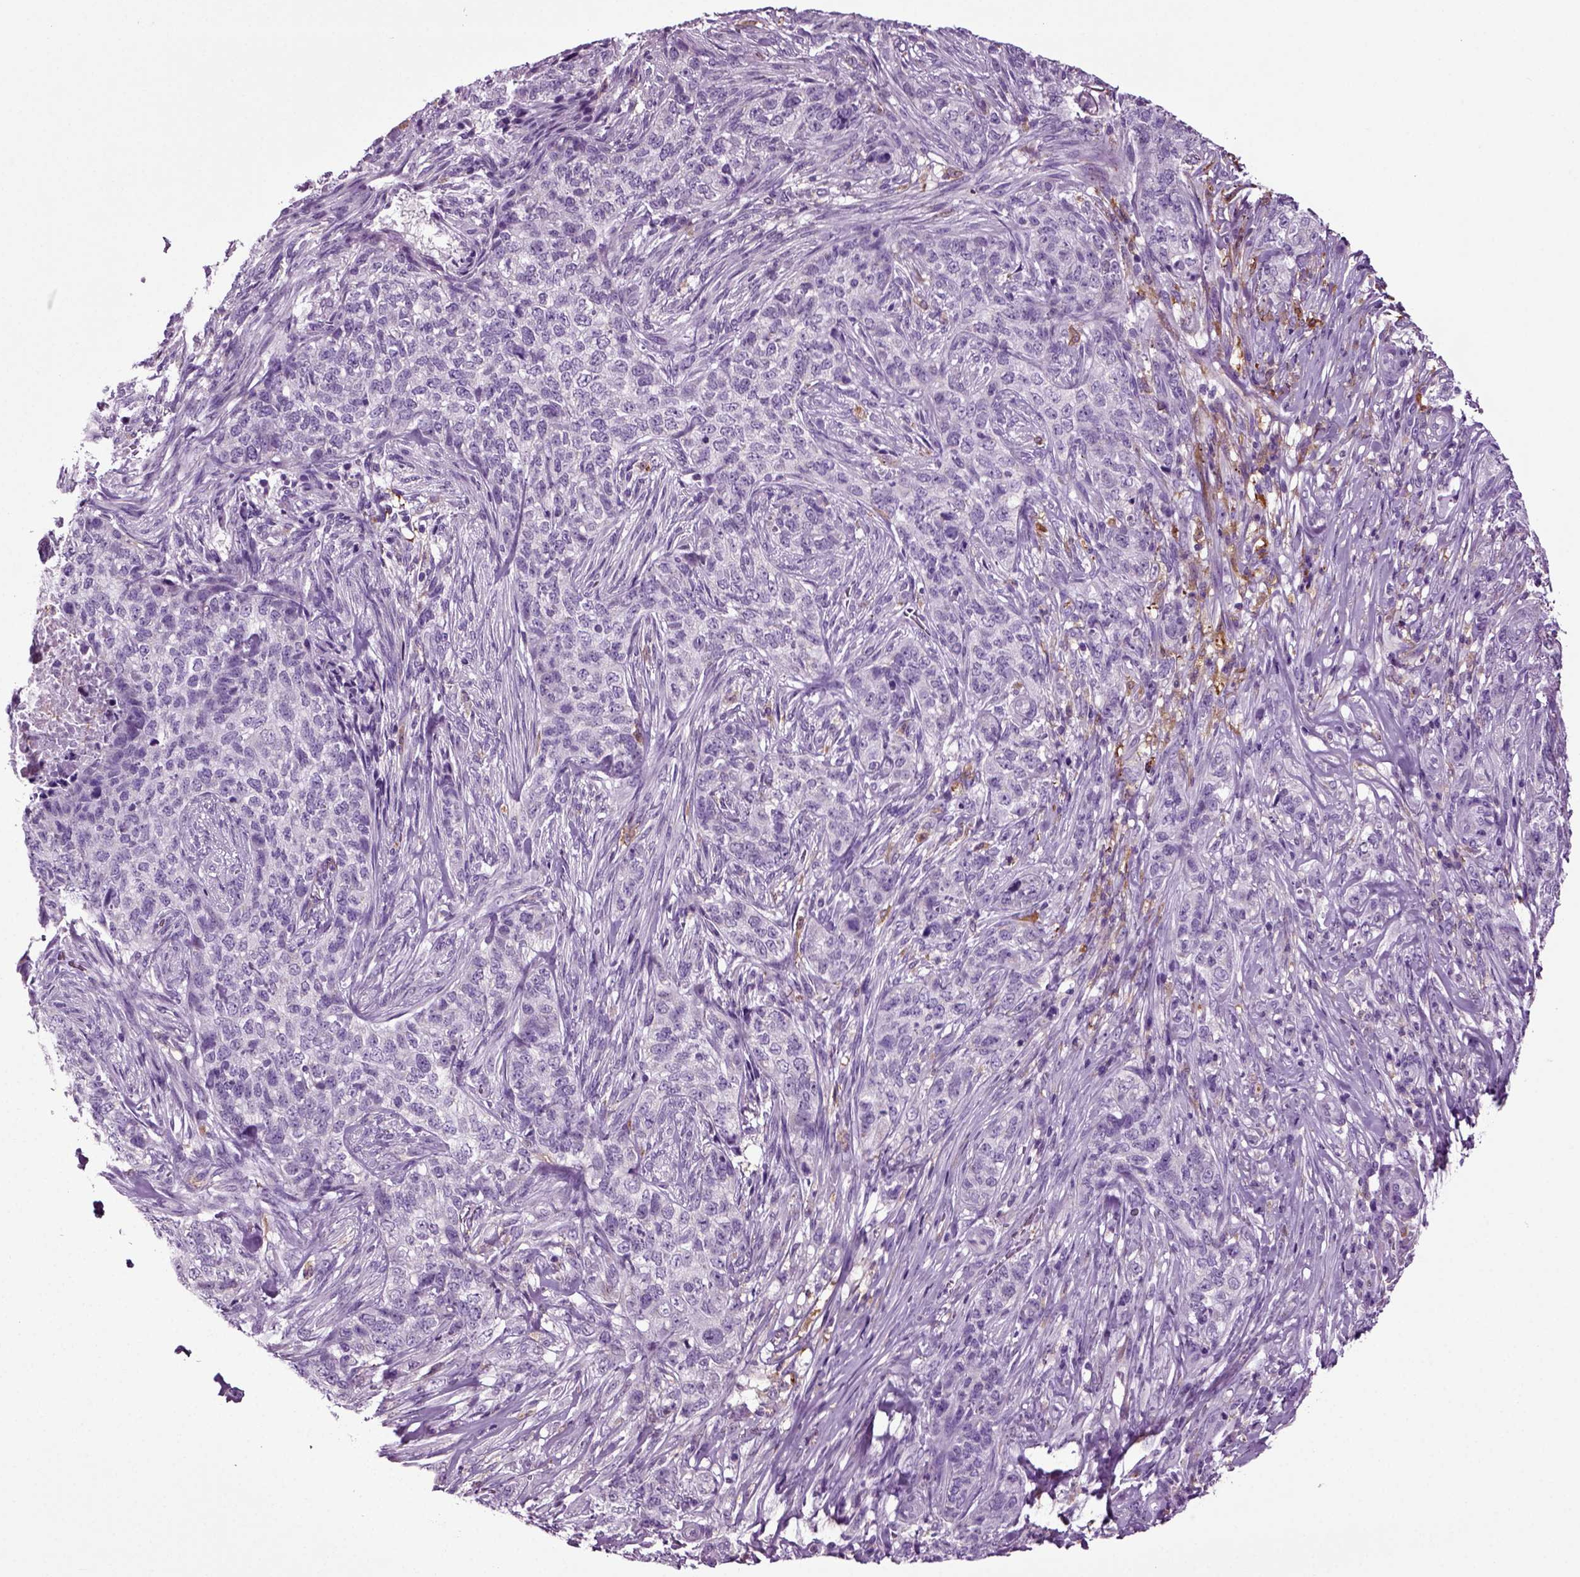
{"staining": {"intensity": "negative", "quantity": "none", "location": "none"}, "tissue": "skin cancer", "cell_type": "Tumor cells", "image_type": "cancer", "snomed": [{"axis": "morphology", "description": "Basal cell carcinoma"}, {"axis": "topography", "description": "Skin"}], "caption": "Protein analysis of skin cancer (basal cell carcinoma) displays no significant positivity in tumor cells.", "gene": "DNAH10", "patient": {"sex": "female", "age": 69}}